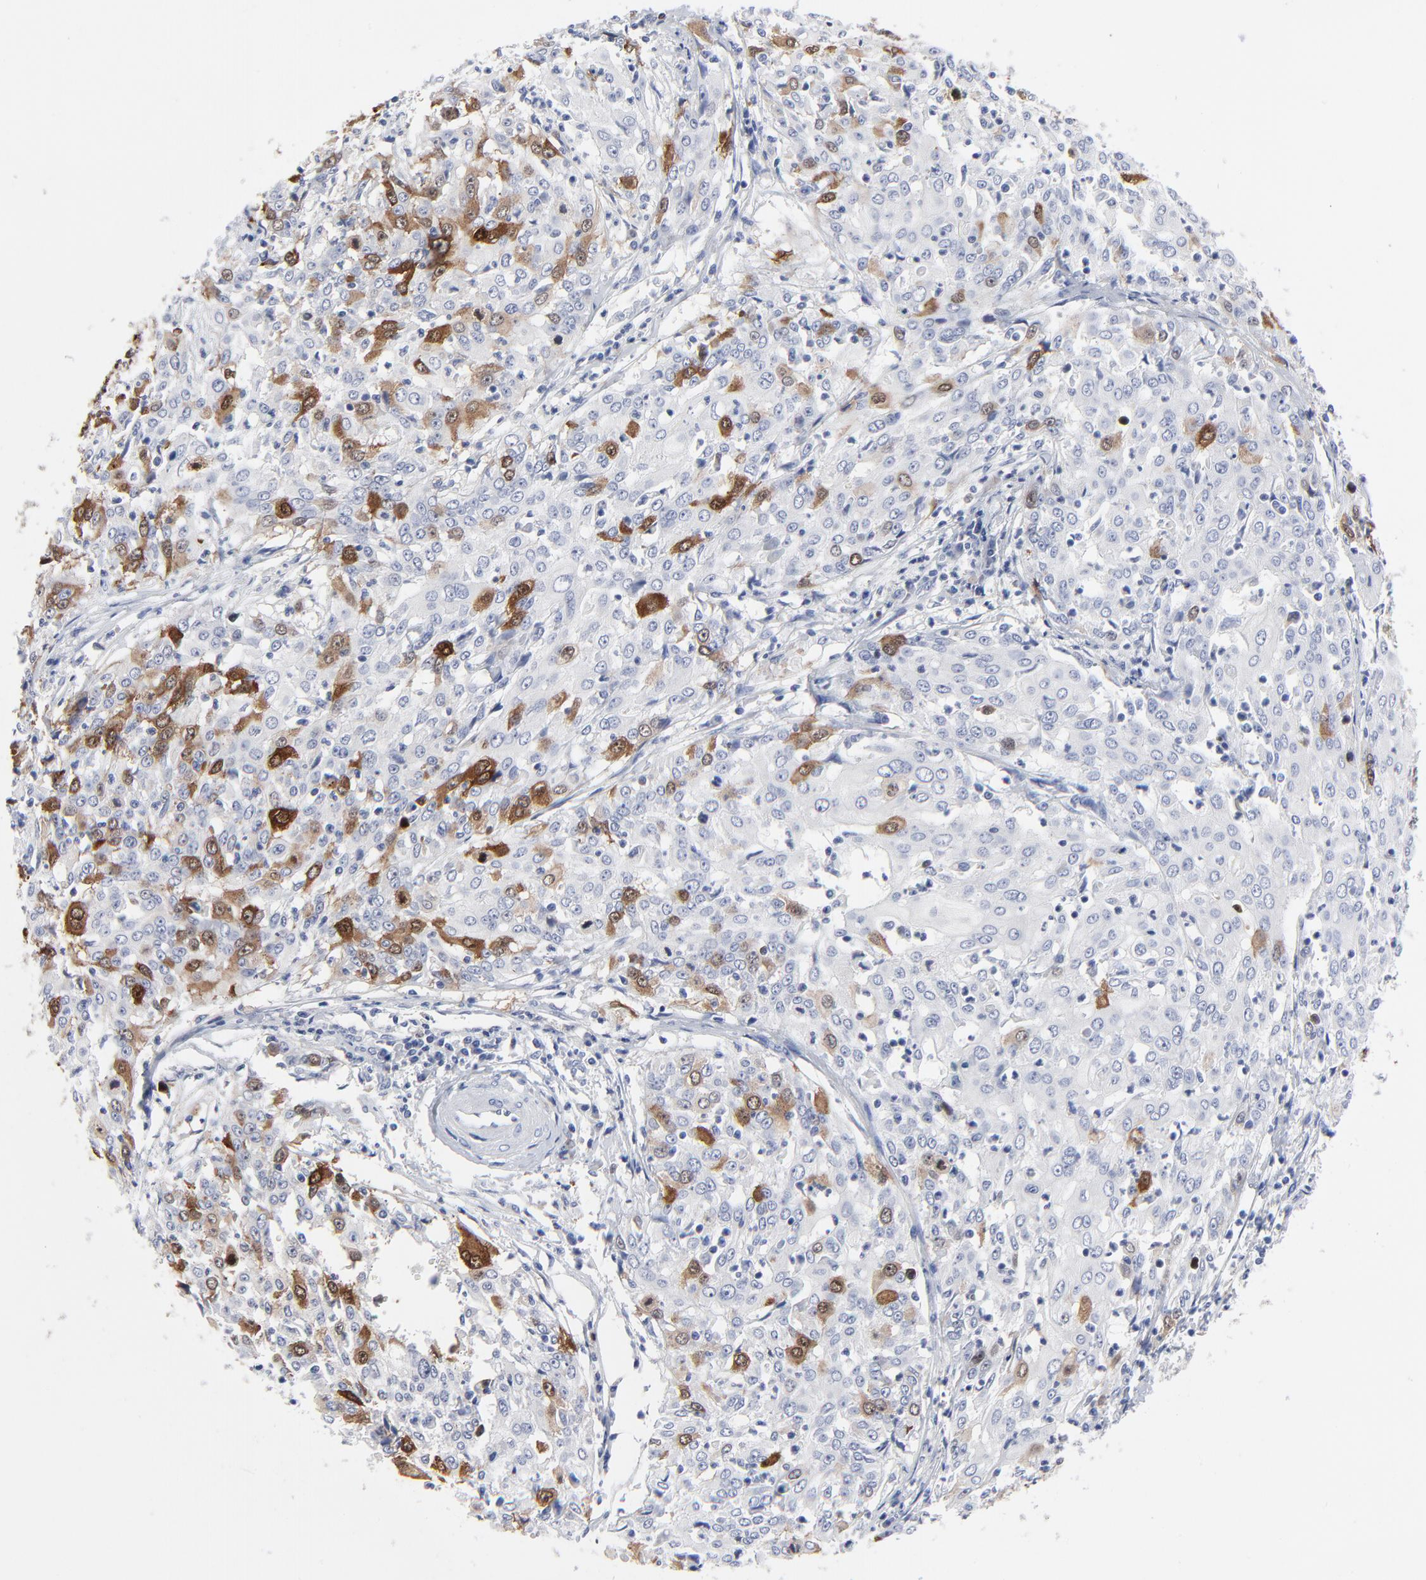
{"staining": {"intensity": "moderate", "quantity": "25%-75%", "location": "cytoplasmic/membranous,nuclear"}, "tissue": "cervical cancer", "cell_type": "Tumor cells", "image_type": "cancer", "snomed": [{"axis": "morphology", "description": "Squamous cell carcinoma, NOS"}, {"axis": "topography", "description": "Cervix"}], "caption": "Human cervical squamous cell carcinoma stained with a brown dye reveals moderate cytoplasmic/membranous and nuclear positive staining in approximately 25%-75% of tumor cells.", "gene": "CDK1", "patient": {"sex": "female", "age": 39}}